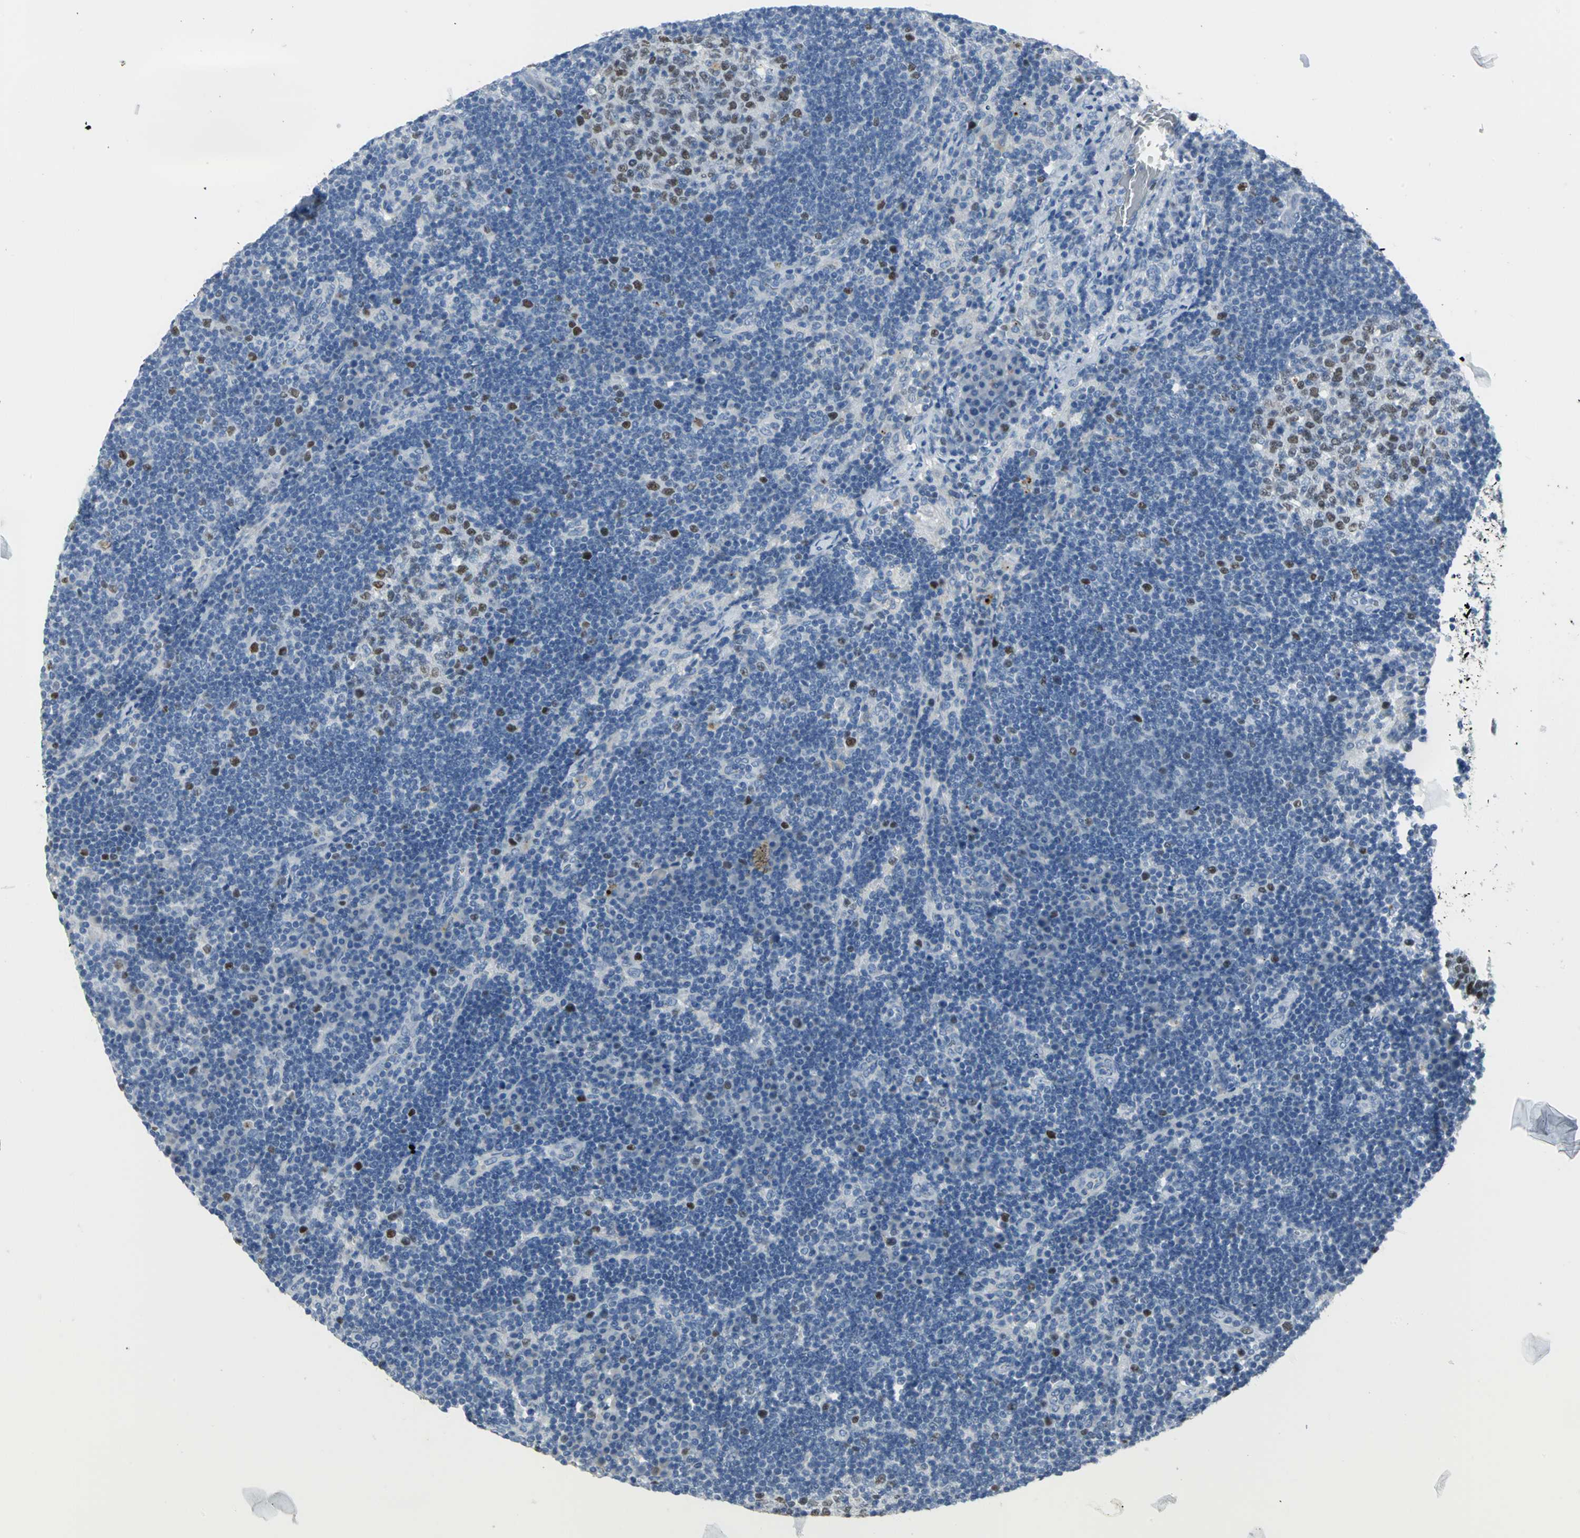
{"staining": {"intensity": "strong", "quantity": "25%-75%", "location": "nuclear"}, "tissue": "lymph node", "cell_type": "Germinal center cells", "image_type": "normal", "snomed": [{"axis": "morphology", "description": "Normal tissue, NOS"}, {"axis": "morphology", "description": "Squamous cell carcinoma, metastatic, NOS"}, {"axis": "topography", "description": "Lymph node"}], "caption": "This image shows IHC staining of unremarkable lymph node, with high strong nuclear staining in approximately 25%-75% of germinal center cells.", "gene": "MCM3", "patient": {"sex": "female", "age": 53}}